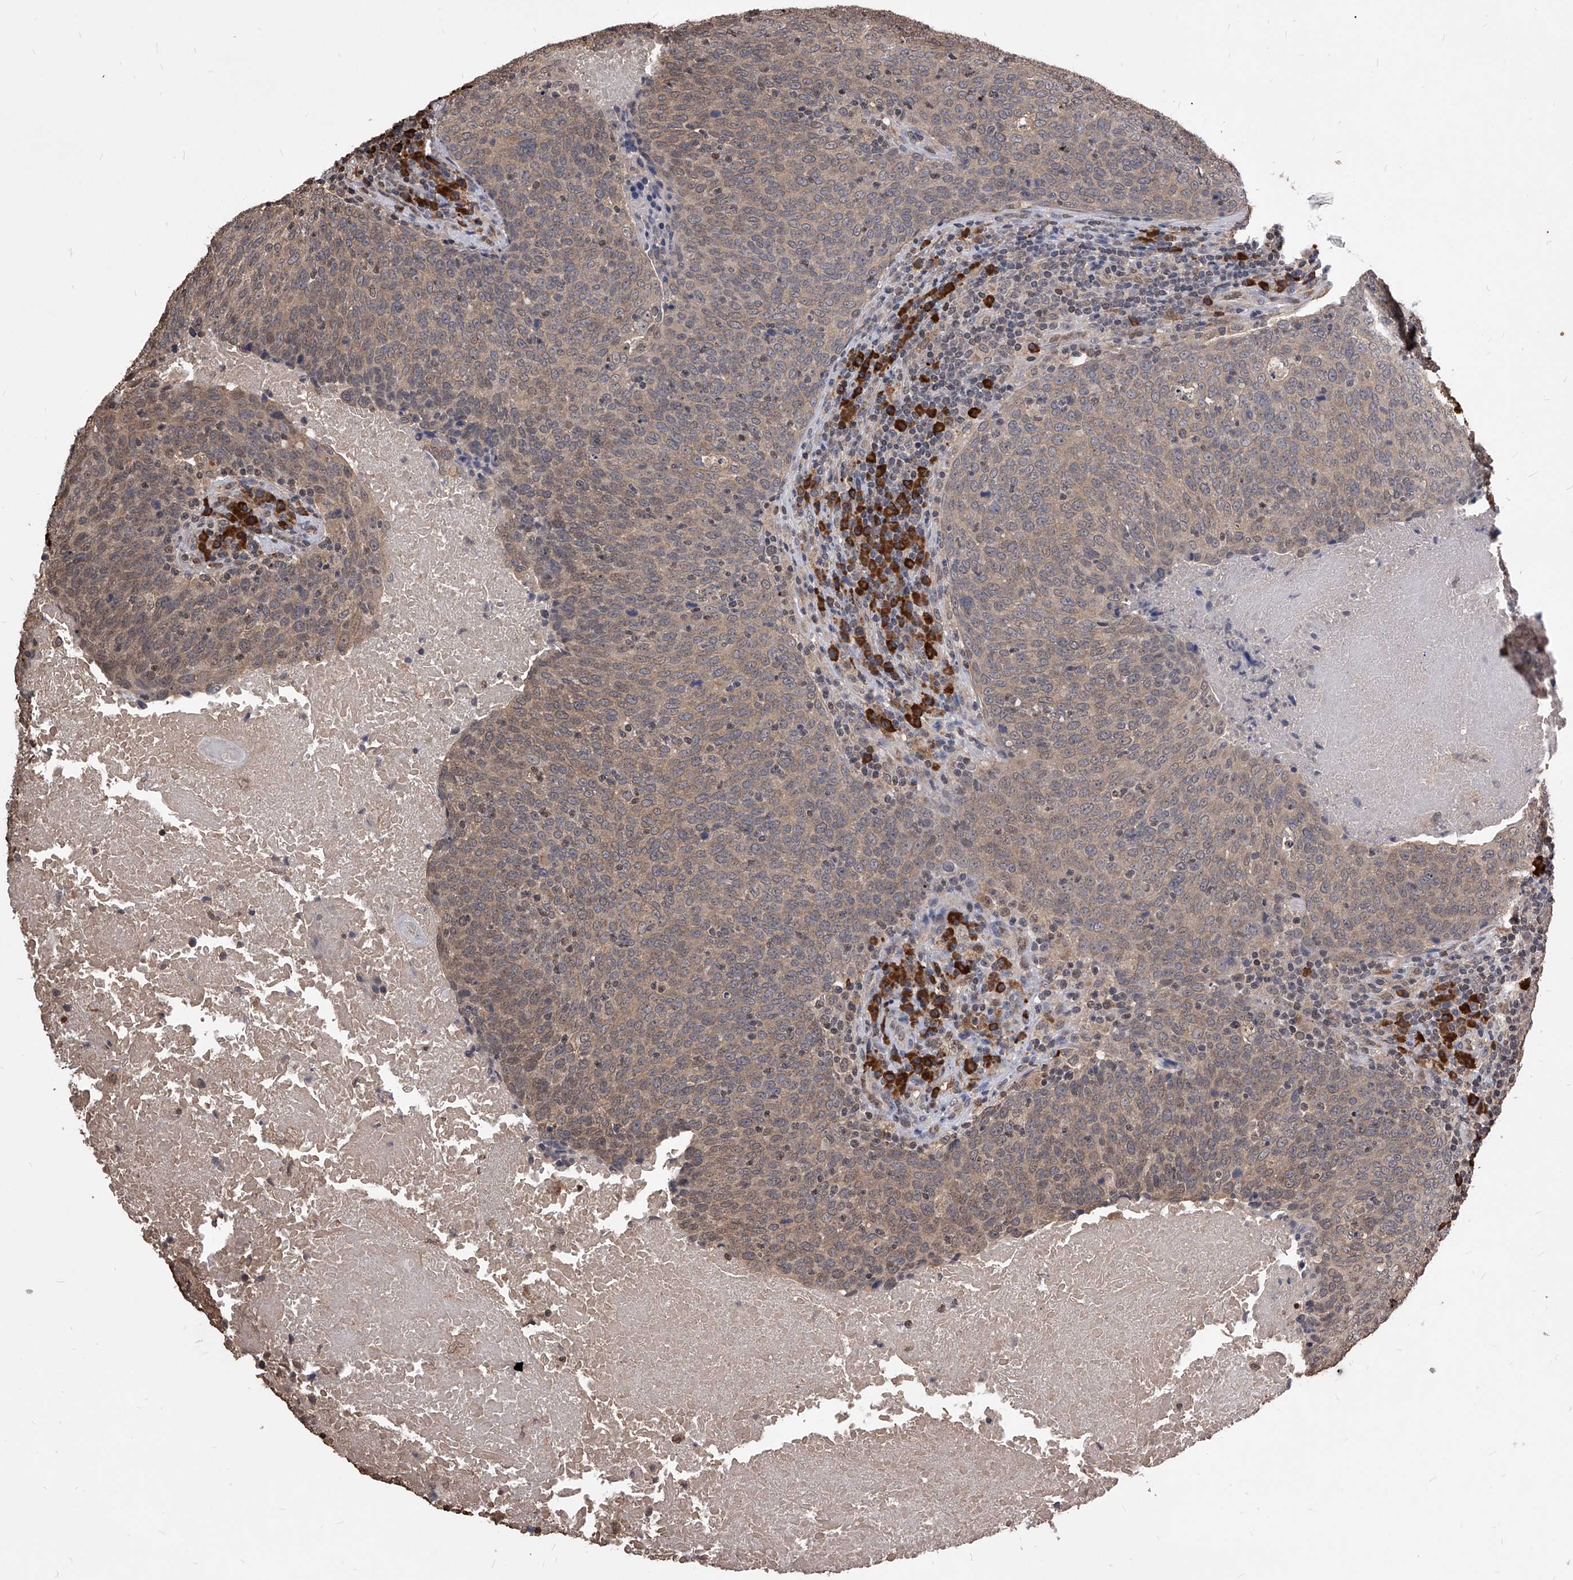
{"staining": {"intensity": "weak", "quantity": ">75%", "location": "cytoplasmic/membranous"}, "tissue": "head and neck cancer", "cell_type": "Tumor cells", "image_type": "cancer", "snomed": [{"axis": "morphology", "description": "Squamous cell carcinoma, NOS"}, {"axis": "morphology", "description": "Squamous cell carcinoma, metastatic, NOS"}, {"axis": "topography", "description": "Lymph node"}, {"axis": "topography", "description": "Head-Neck"}], "caption": "This is an image of immunohistochemistry (IHC) staining of metastatic squamous cell carcinoma (head and neck), which shows weak positivity in the cytoplasmic/membranous of tumor cells.", "gene": "ID1", "patient": {"sex": "male", "age": 62}}